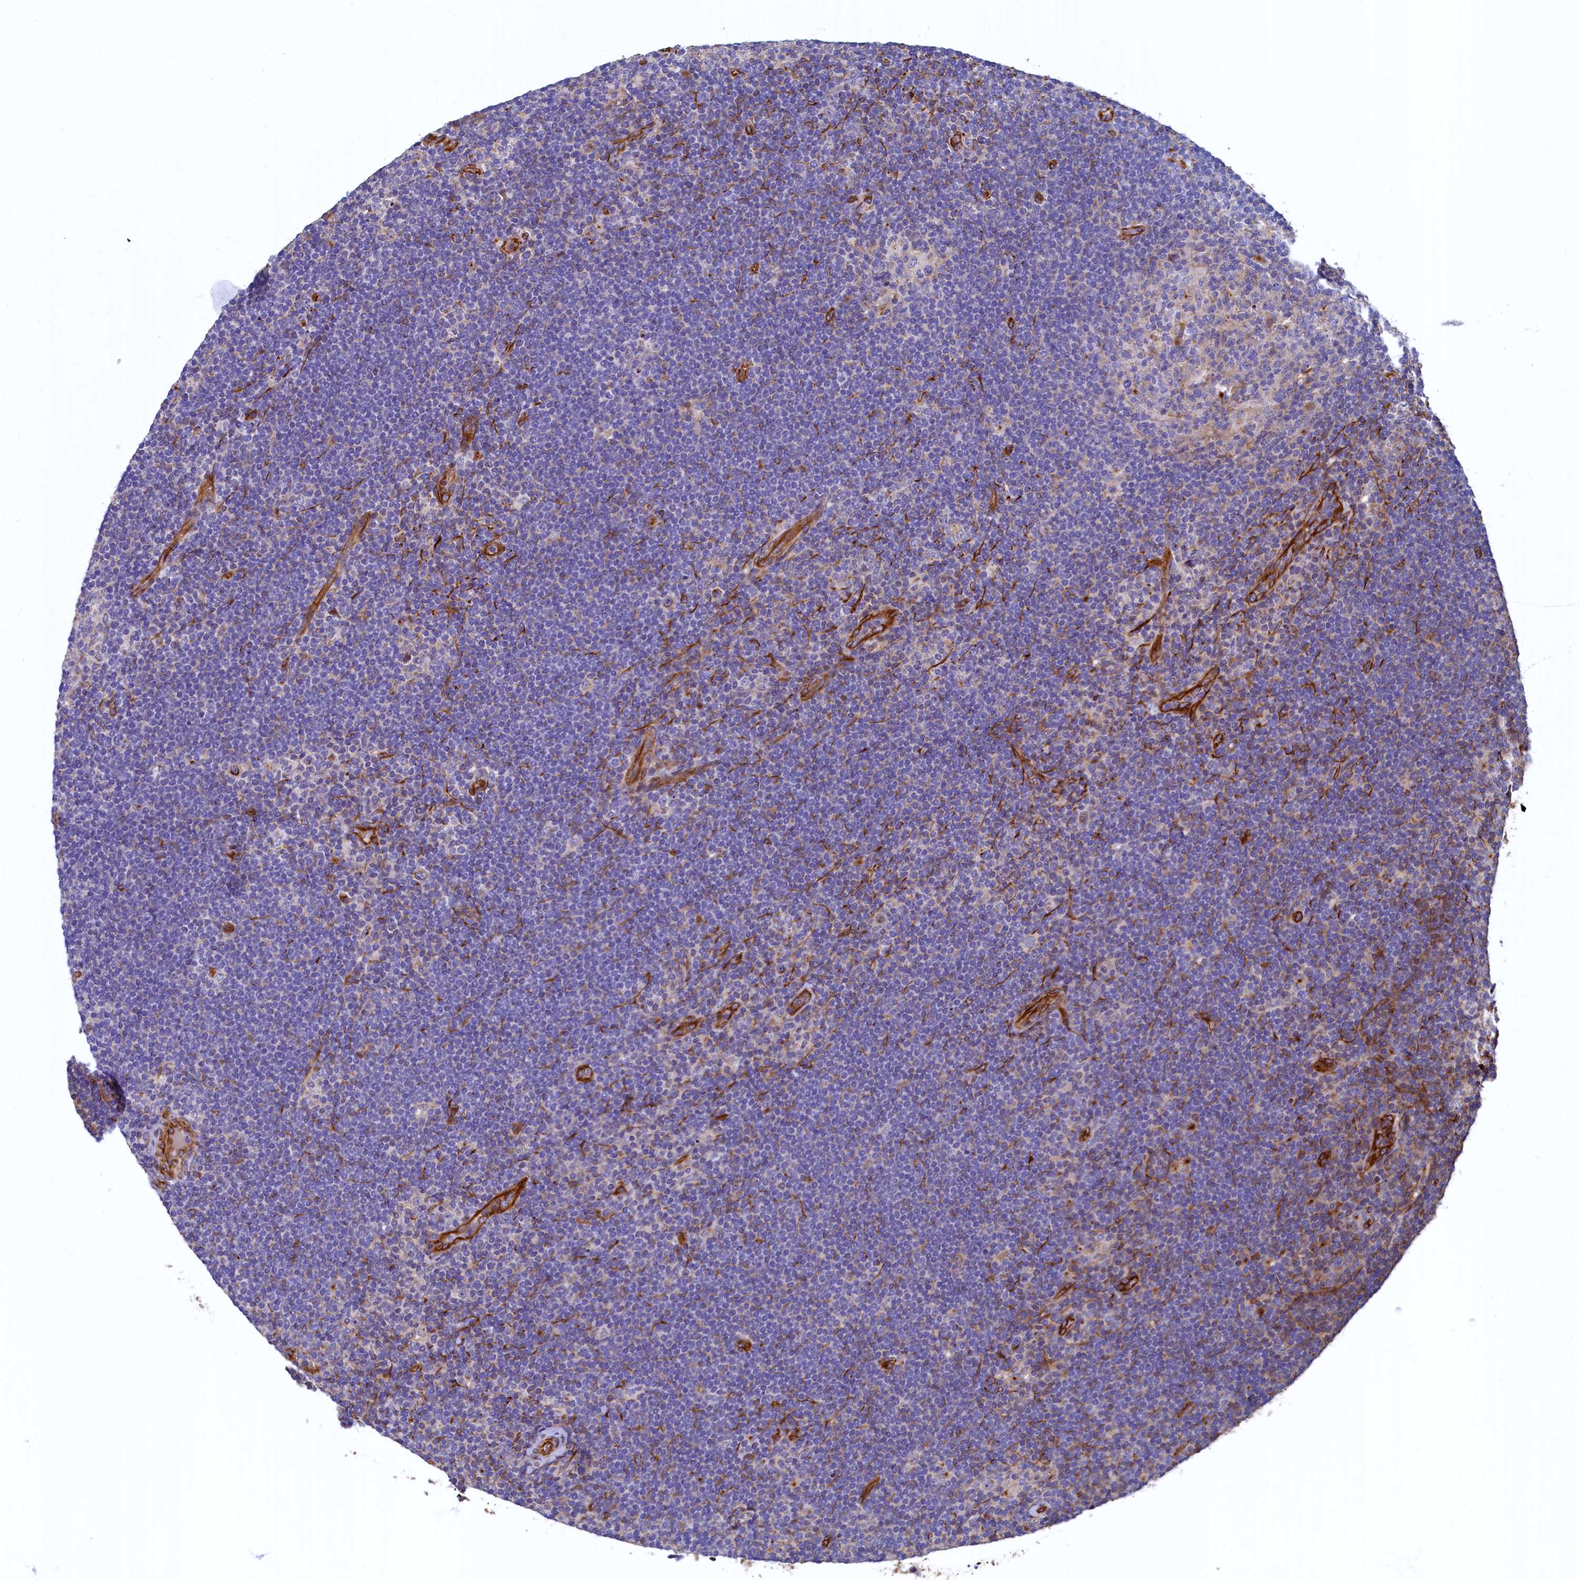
{"staining": {"intensity": "negative", "quantity": "none", "location": "none"}, "tissue": "lymphoma", "cell_type": "Tumor cells", "image_type": "cancer", "snomed": [{"axis": "morphology", "description": "Hodgkin's disease, NOS"}, {"axis": "topography", "description": "Lymph node"}], "caption": "There is no significant staining in tumor cells of lymphoma. (Immunohistochemistry (ihc), brightfield microscopy, high magnification).", "gene": "LRRC57", "patient": {"sex": "female", "age": 57}}